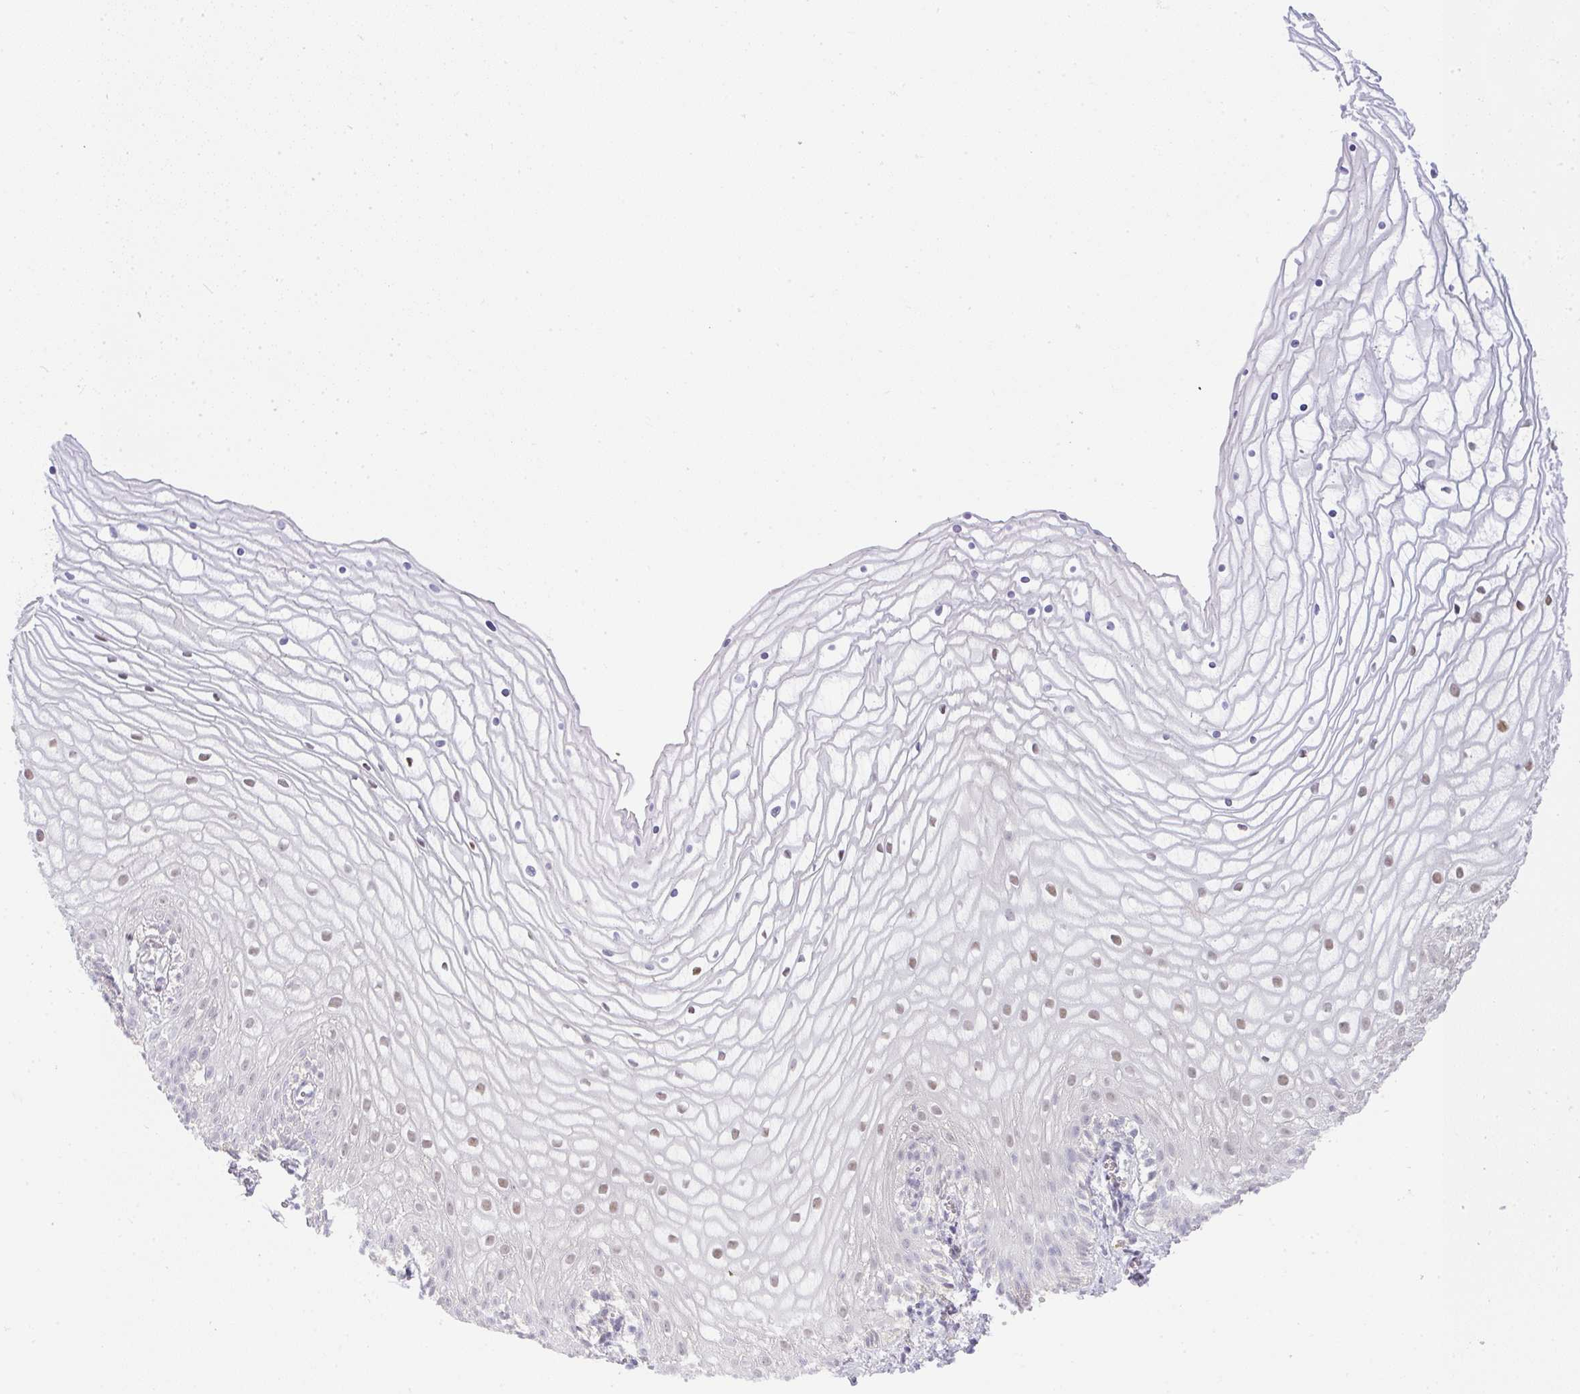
{"staining": {"intensity": "strong", "quantity": "25%-75%", "location": "nuclear"}, "tissue": "vagina", "cell_type": "Squamous epithelial cells", "image_type": "normal", "snomed": [{"axis": "morphology", "description": "Normal tissue, NOS"}, {"axis": "topography", "description": "Vagina"}], "caption": "Protein staining displays strong nuclear staining in about 25%-75% of squamous epithelial cells in unremarkable vagina. (DAB (3,3'-diaminobenzidine) = brown stain, brightfield microscopy at high magnification).", "gene": "BBX", "patient": {"sex": "female", "age": 56}}